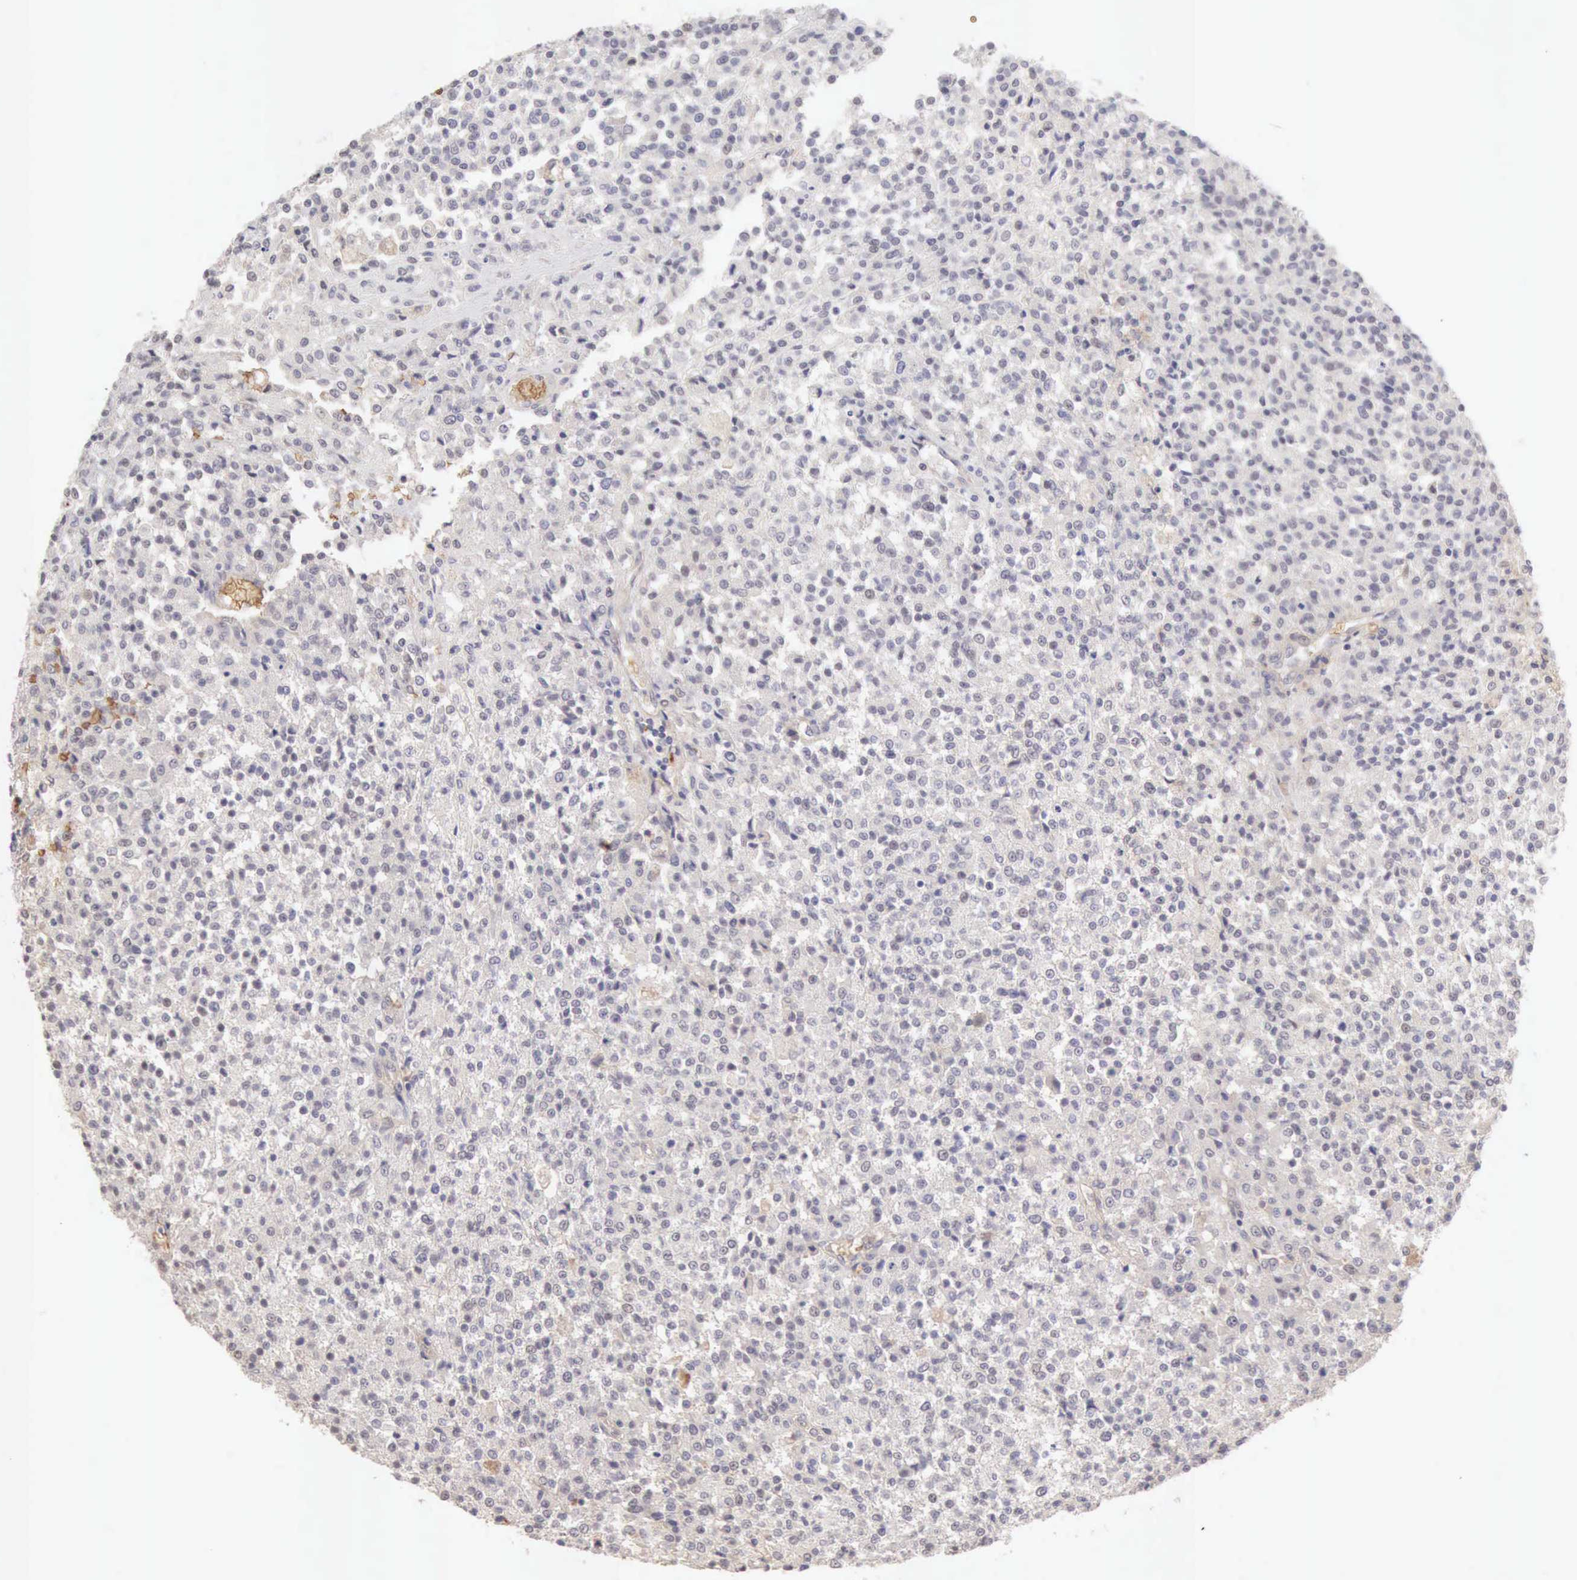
{"staining": {"intensity": "negative", "quantity": "none", "location": "none"}, "tissue": "testis cancer", "cell_type": "Tumor cells", "image_type": "cancer", "snomed": [{"axis": "morphology", "description": "Seminoma, NOS"}, {"axis": "topography", "description": "Testis"}], "caption": "High magnification brightfield microscopy of testis seminoma stained with DAB (brown) and counterstained with hematoxylin (blue): tumor cells show no significant positivity. The staining is performed using DAB brown chromogen with nuclei counter-stained in using hematoxylin.", "gene": "CFI", "patient": {"sex": "male", "age": 59}}